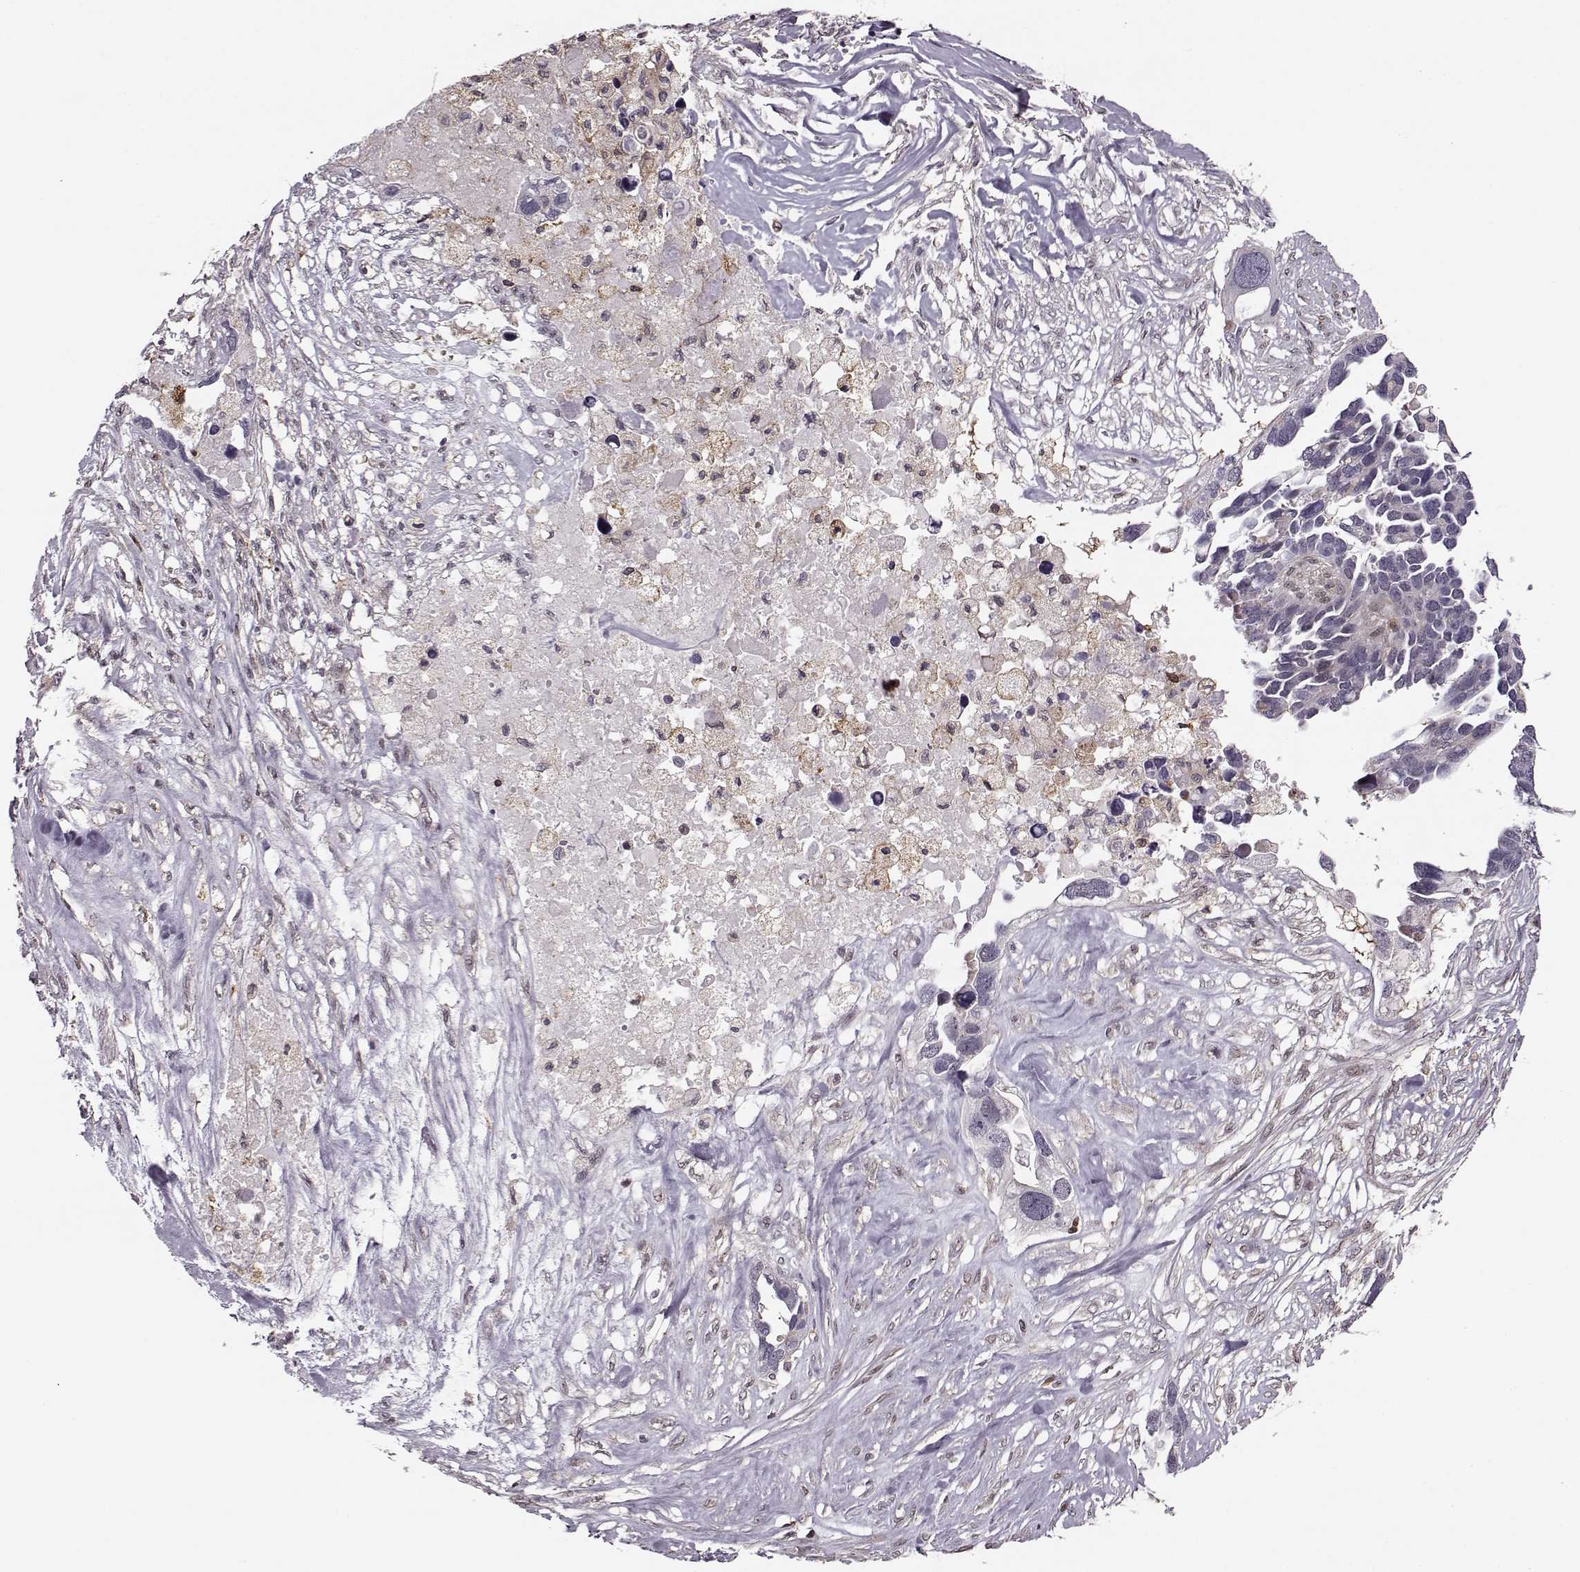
{"staining": {"intensity": "negative", "quantity": "none", "location": "none"}, "tissue": "ovarian cancer", "cell_type": "Tumor cells", "image_type": "cancer", "snomed": [{"axis": "morphology", "description": "Cystadenocarcinoma, serous, NOS"}, {"axis": "topography", "description": "Ovary"}], "caption": "The histopathology image demonstrates no significant expression in tumor cells of serous cystadenocarcinoma (ovarian).", "gene": "MFSD1", "patient": {"sex": "female", "age": 54}}